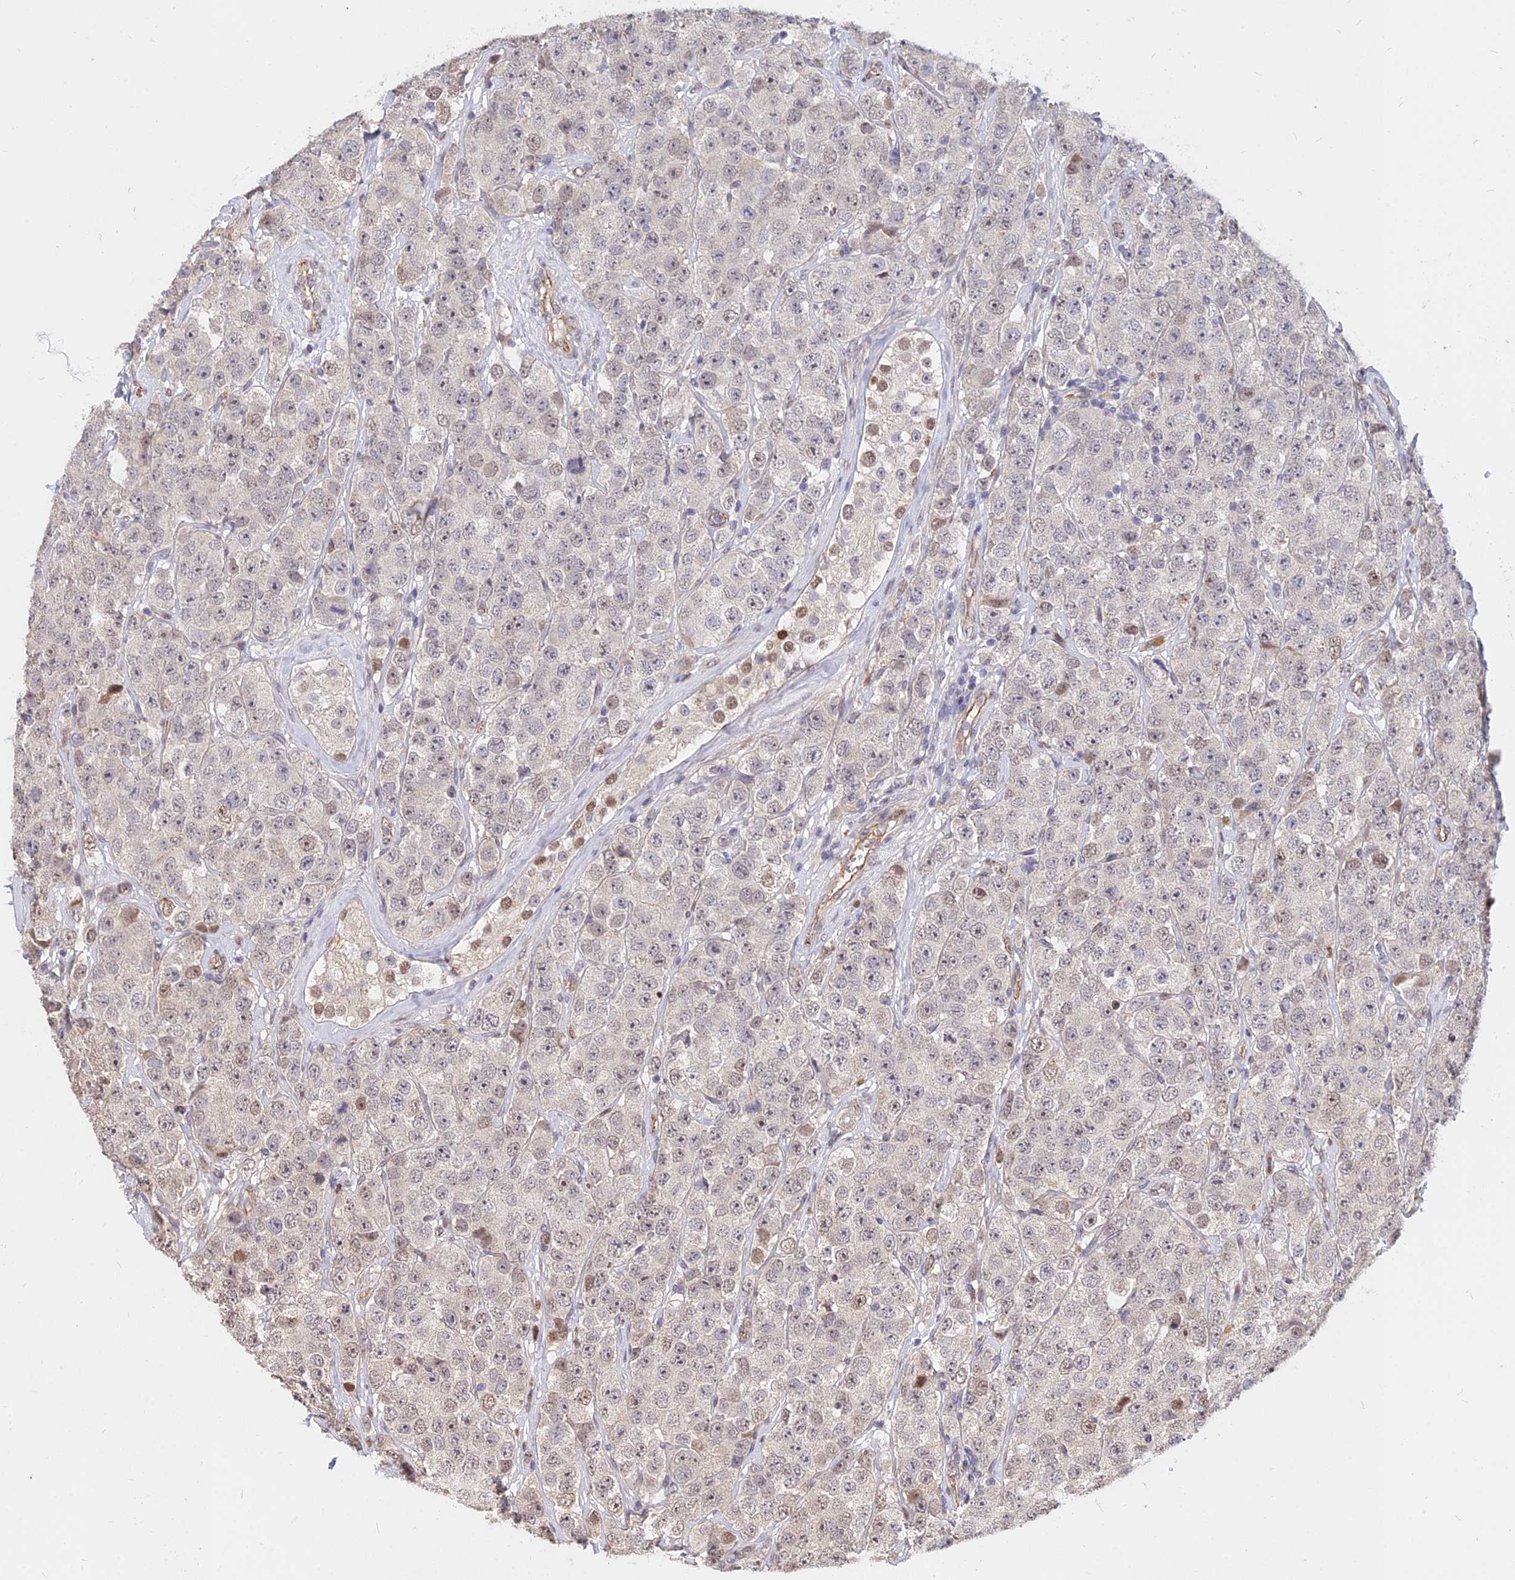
{"staining": {"intensity": "weak", "quantity": "<25%", "location": "nuclear"}, "tissue": "testis cancer", "cell_type": "Tumor cells", "image_type": "cancer", "snomed": [{"axis": "morphology", "description": "Seminoma, NOS"}, {"axis": "topography", "description": "Testis"}], "caption": "Immunohistochemistry (IHC) photomicrograph of neoplastic tissue: testis seminoma stained with DAB (3,3'-diaminobenzidine) displays no significant protein staining in tumor cells.", "gene": "C11orf68", "patient": {"sex": "male", "age": 28}}